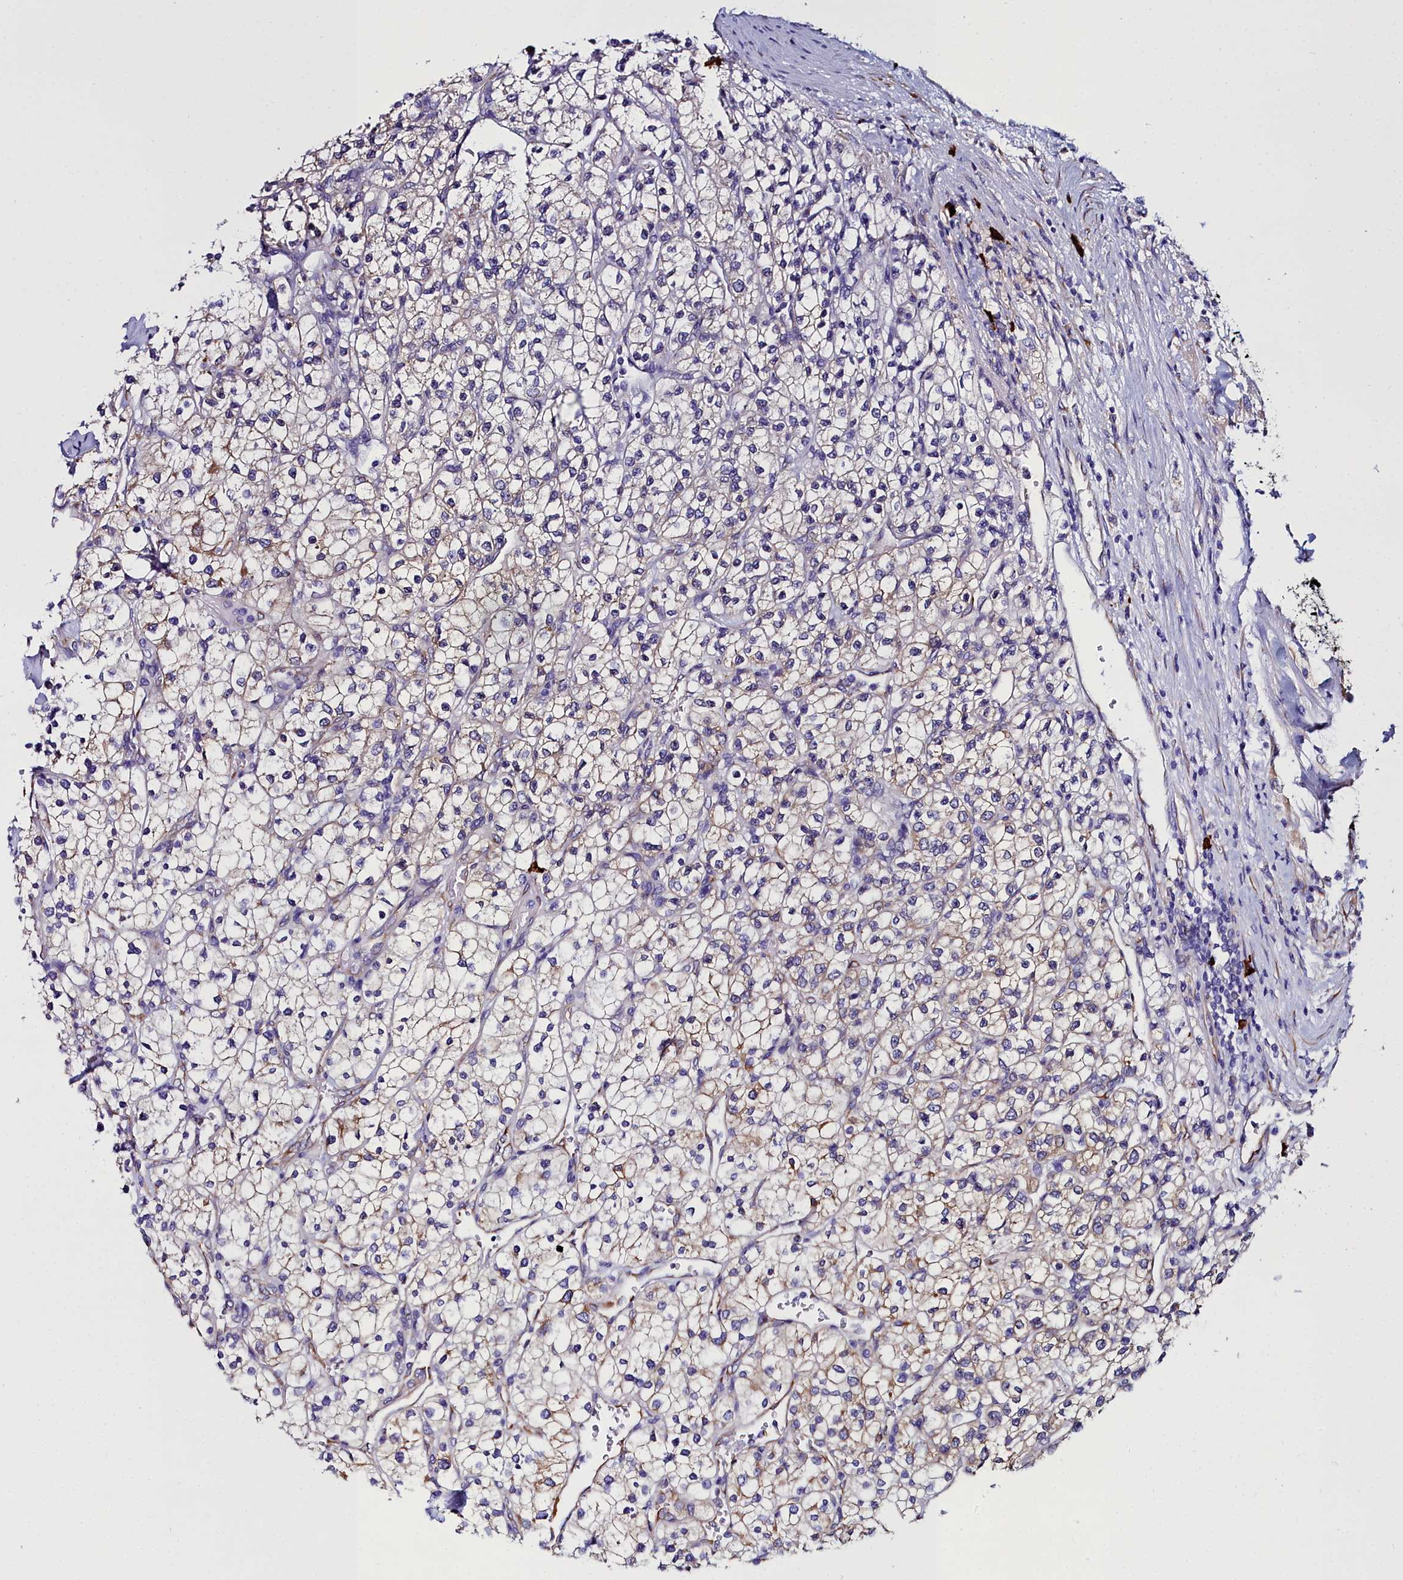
{"staining": {"intensity": "weak", "quantity": "<25%", "location": "cytoplasmic/membranous"}, "tissue": "renal cancer", "cell_type": "Tumor cells", "image_type": "cancer", "snomed": [{"axis": "morphology", "description": "Adenocarcinoma, NOS"}, {"axis": "topography", "description": "Kidney"}], "caption": "Immunohistochemical staining of human renal cancer reveals no significant expression in tumor cells.", "gene": "TXNDC5", "patient": {"sex": "male", "age": 80}}